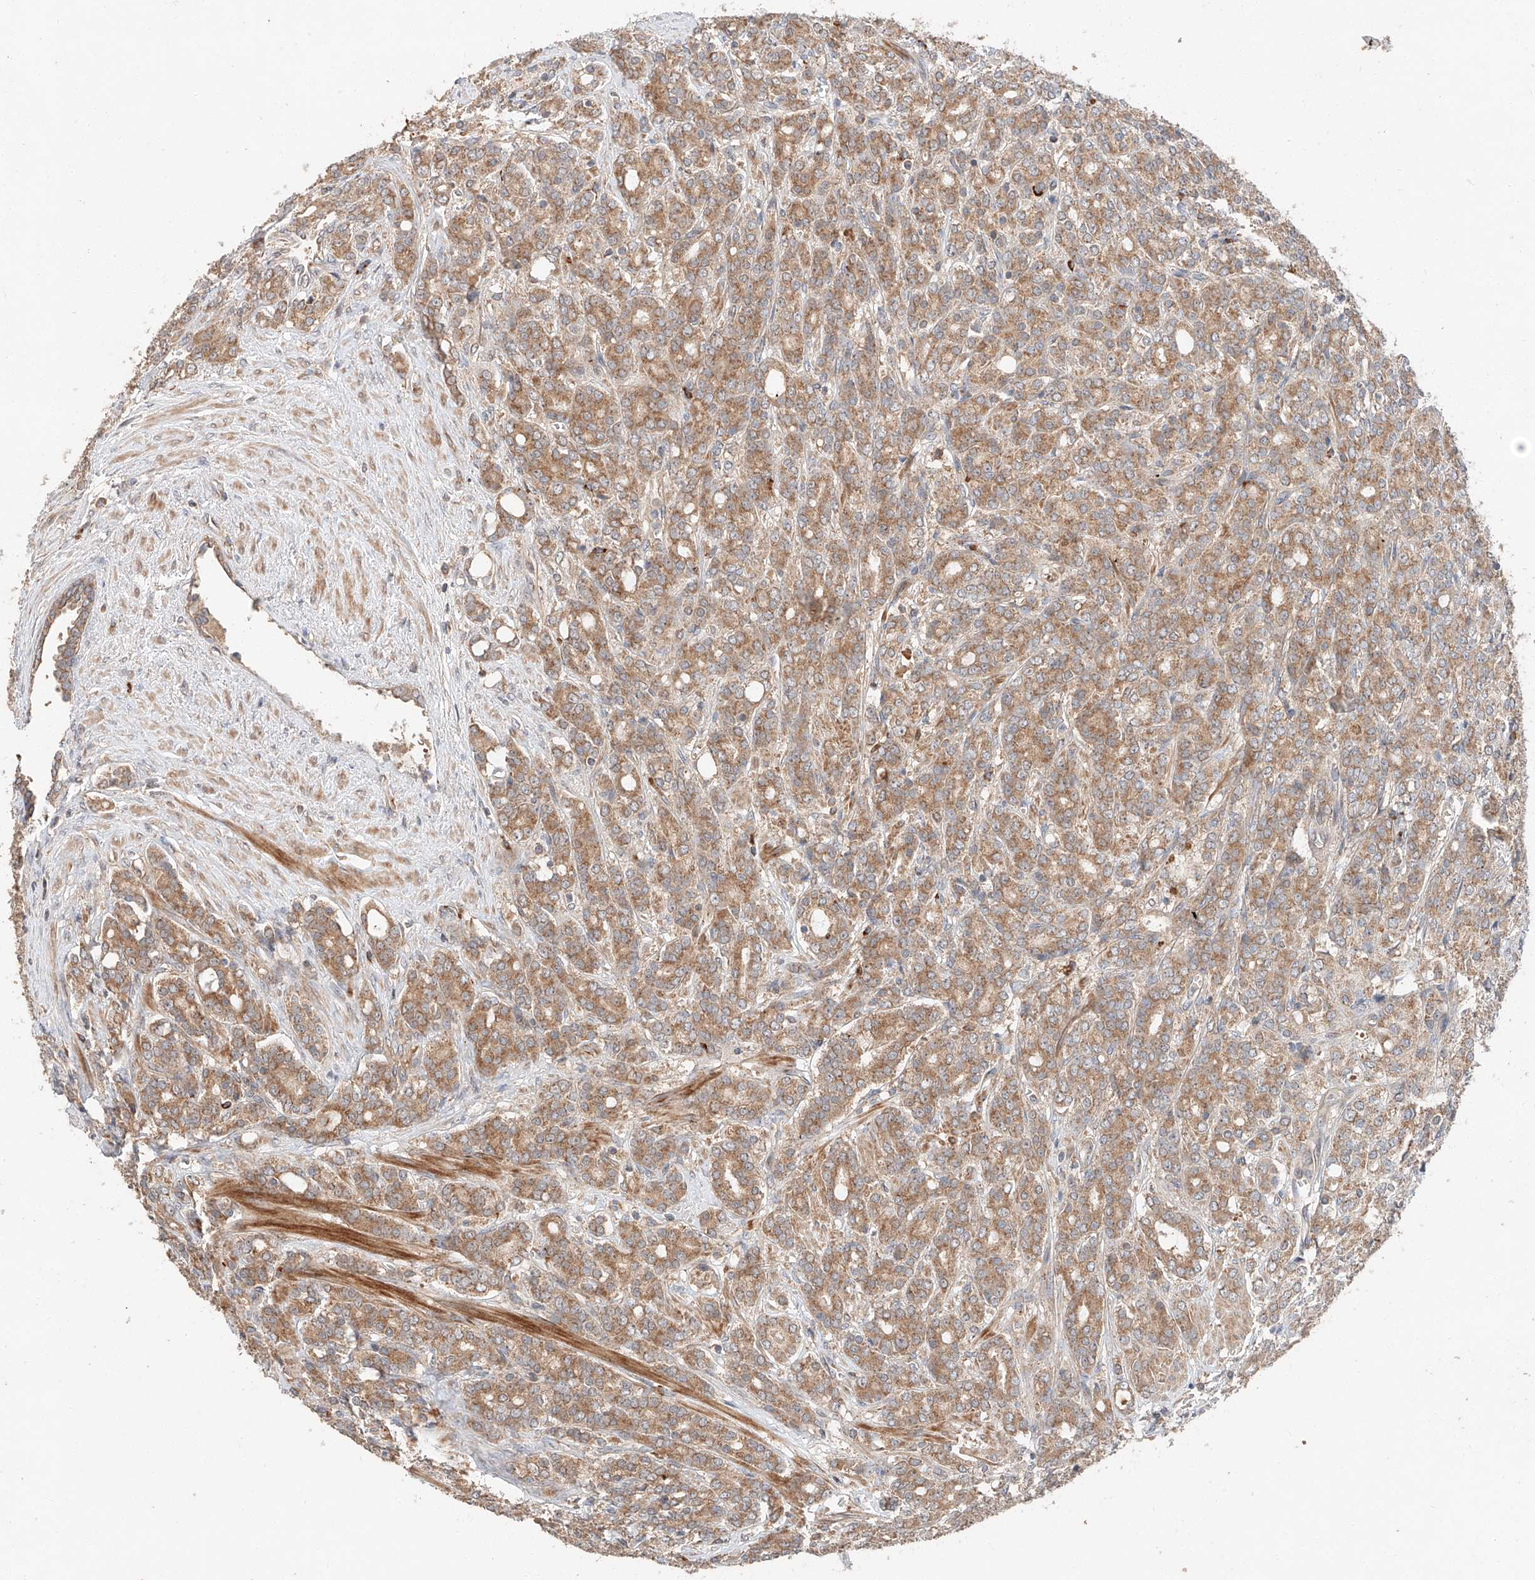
{"staining": {"intensity": "moderate", "quantity": ">75%", "location": "cytoplasmic/membranous"}, "tissue": "prostate cancer", "cell_type": "Tumor cells", "image_type": "cancer", "snomed": [{"axis": "morphology", "description": "Adenocarcinoma, High grade"}, {"axis": "topography", "description": "Prostate"}], "caption": "High-power microscopy captured an immunohistochemistry (IHC) histopathology image of adenocarcinoma (high-grade) (prostate), revealing moderate cytoplasmic/membranous staining in approximately >75% of tumor cells.", "gene": "XPNPEP1", "patient": {"sex": "male", "age": 62}}